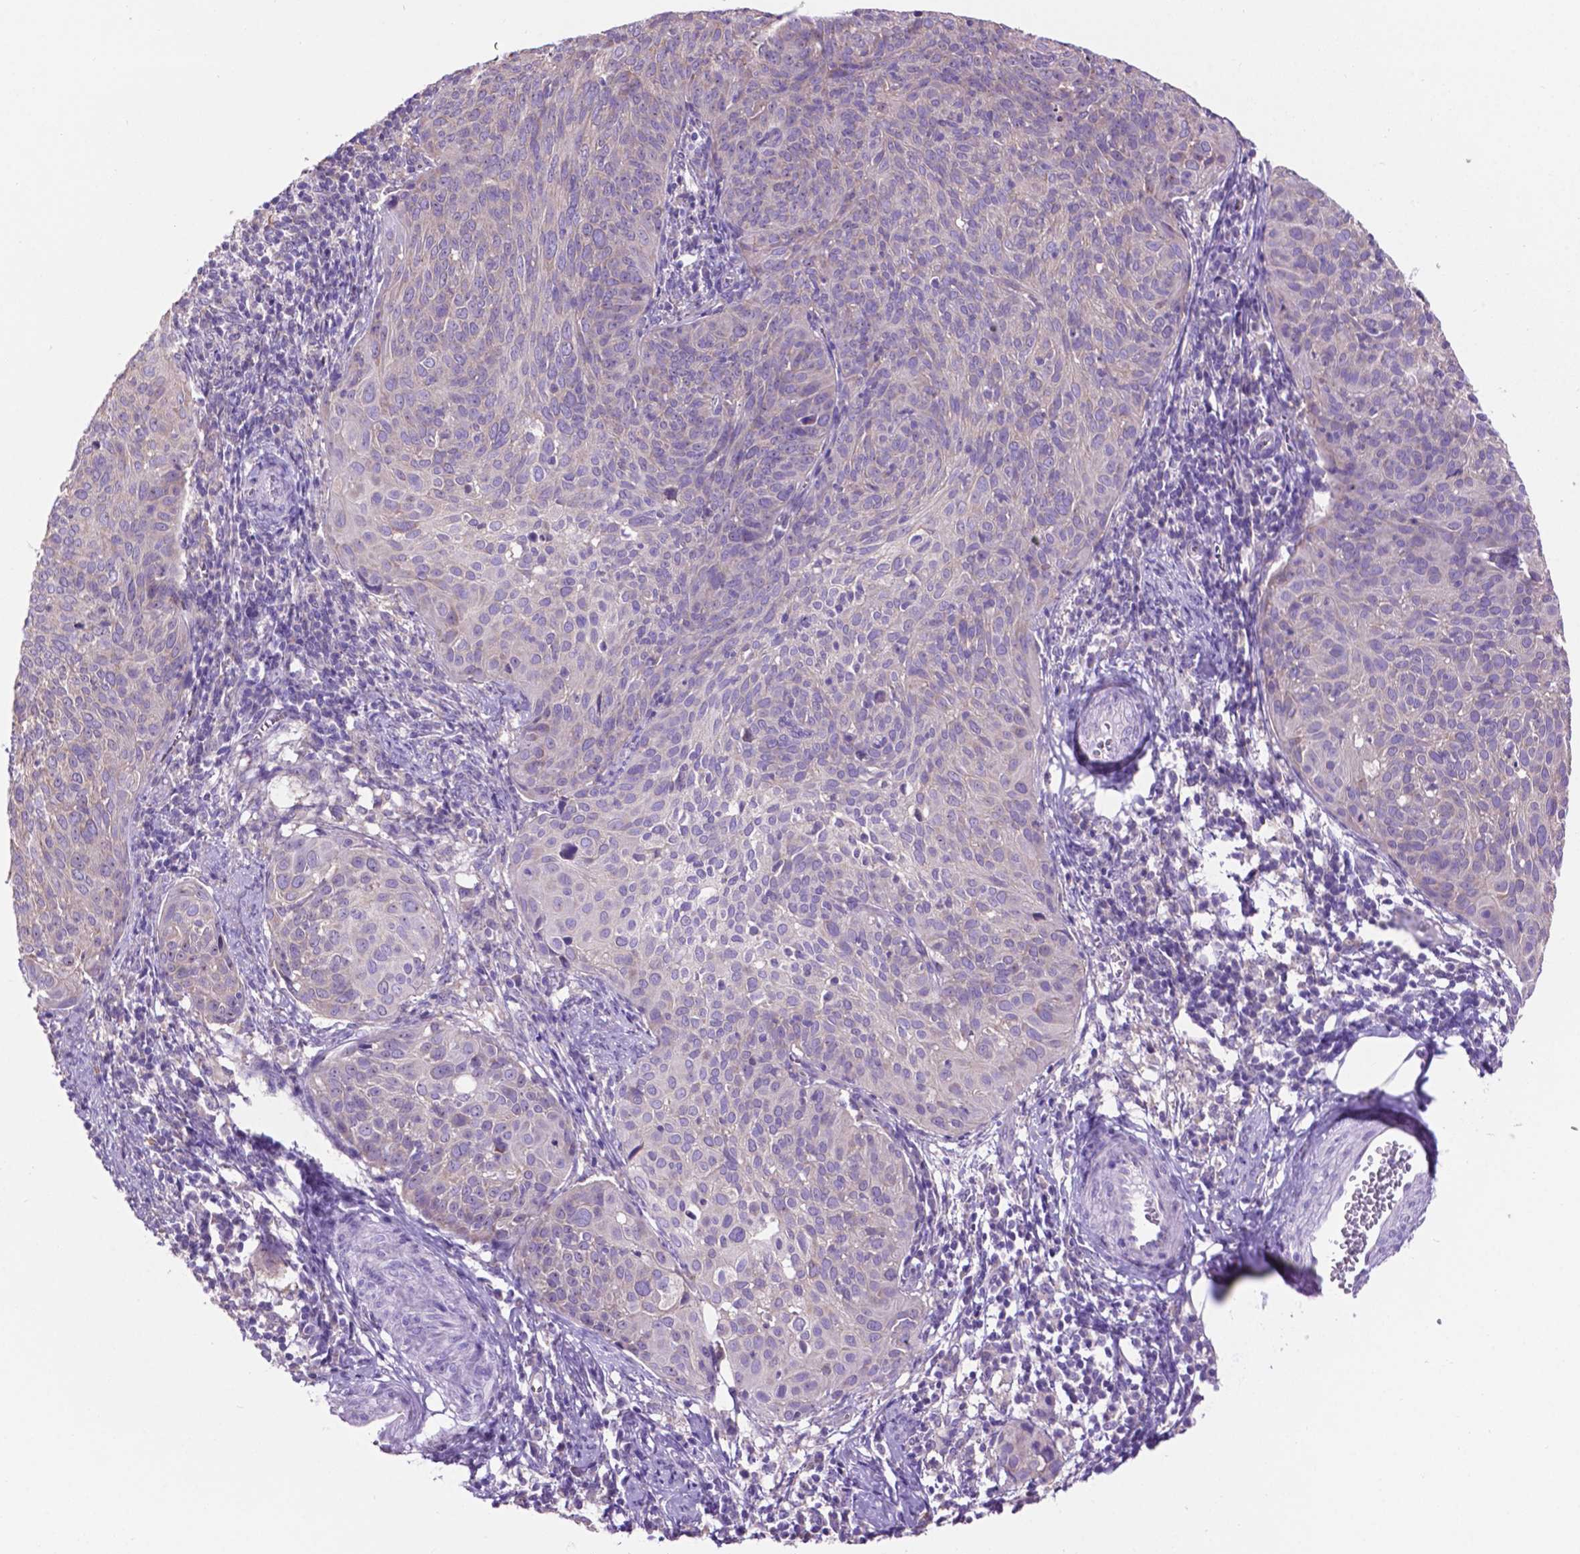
{"staining": {"intensity": "negative", "quantity": "none", "location": "none"}, "tissue": "cervical cancer", "cell_type": "Tumor cells", "image_type": "cancer", "snomed": [{"axis": "morphology", "description": "Squamous cell carcinoma, NOS"}, {"axis": "topography", "description": "Cervix"}], "caption": "Human cervical squamous cell carcinoma stained for a protein using immunohistochemistry reveals no staining in tumor cells.", "gene": "SPDYA", "patient": {"sex": "female", "age": 39}}